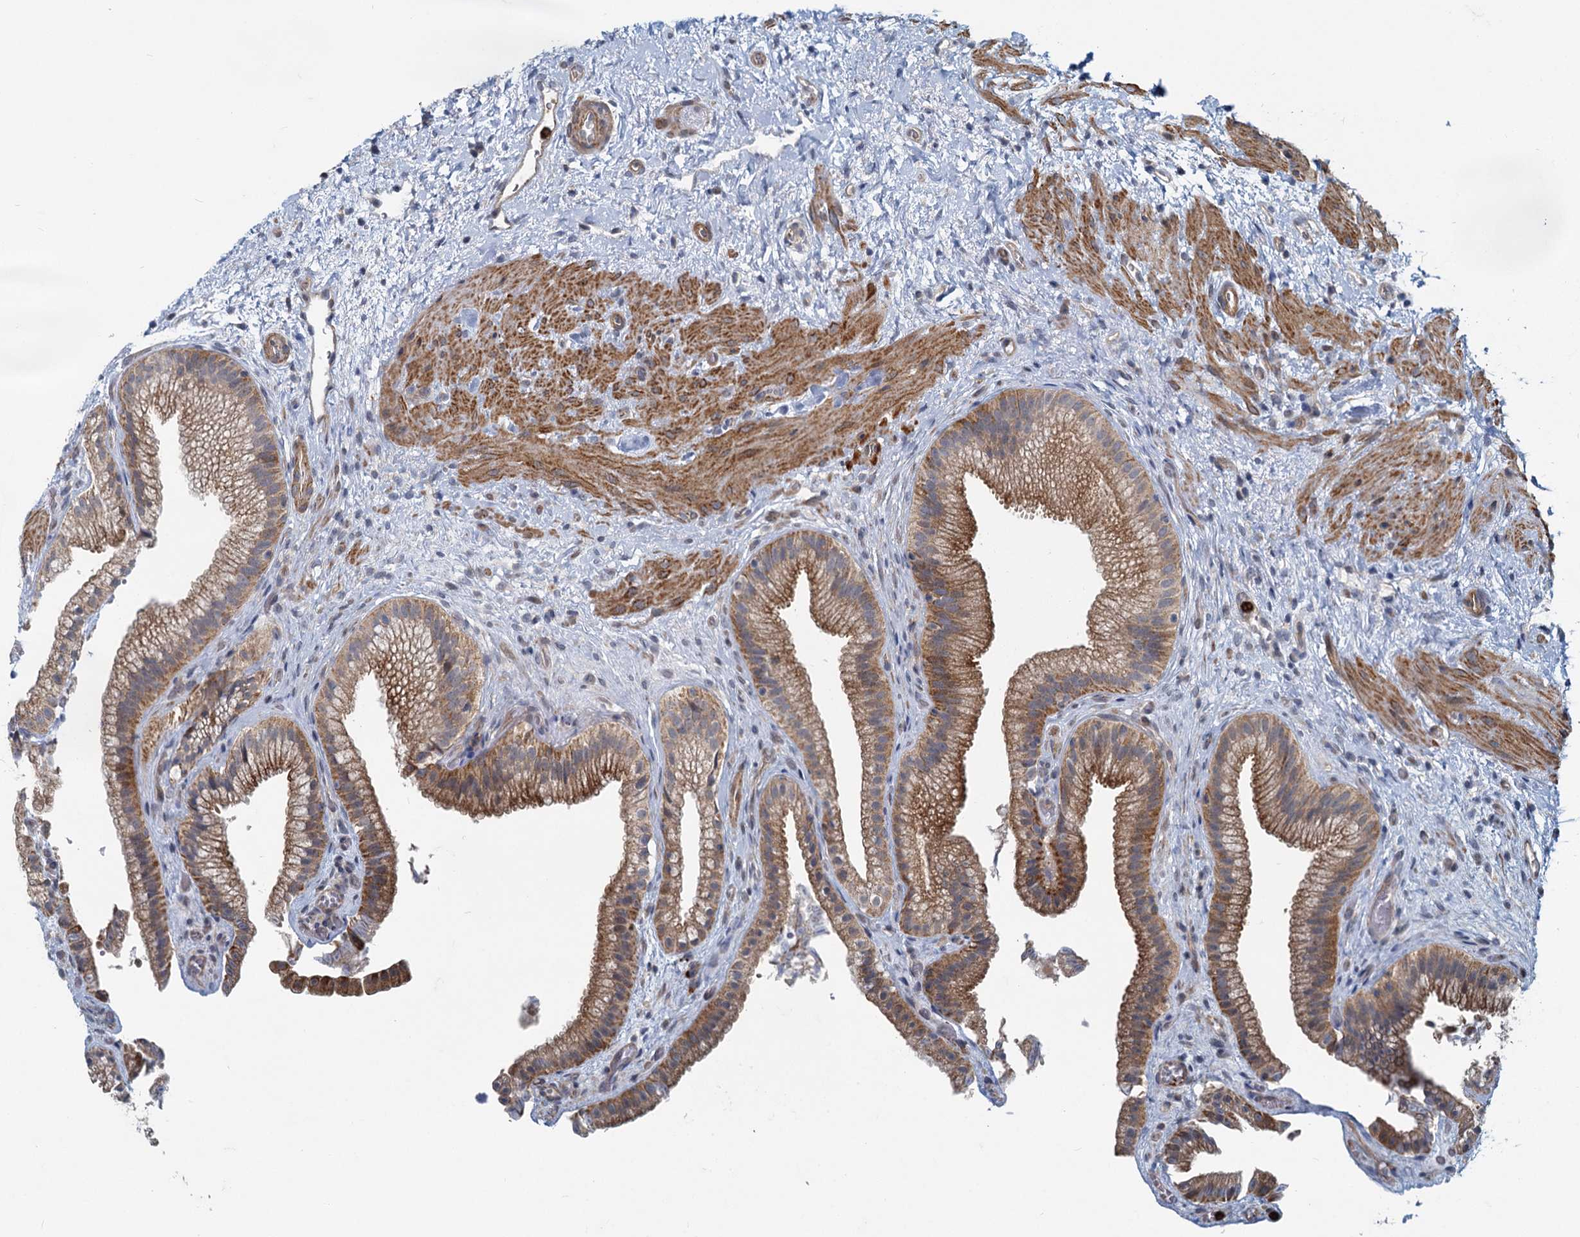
{"staining": {"intensity": "moderate", "quantity": ">75%", "location": "cytoplasmic/membranous"}, "tissue": "gallbladder", "cell_type": "Glandular cells", "image_type": "normal", "snomed": [{"axis": "morphology", "description": "Normal tissue, NOS"}, {"axis": "morphology", "description": "Inflammation, NOS"}, {"axis": "topography", "description": "Gallbladder"}], "caption": "A medium amount of moderate cytoplasmic/membranous positivity is identified in approximately >75% of glandular cells in benign gallbladder.", "gene": "ADCY2", "patient": {"sex": "male", "age": 51}}